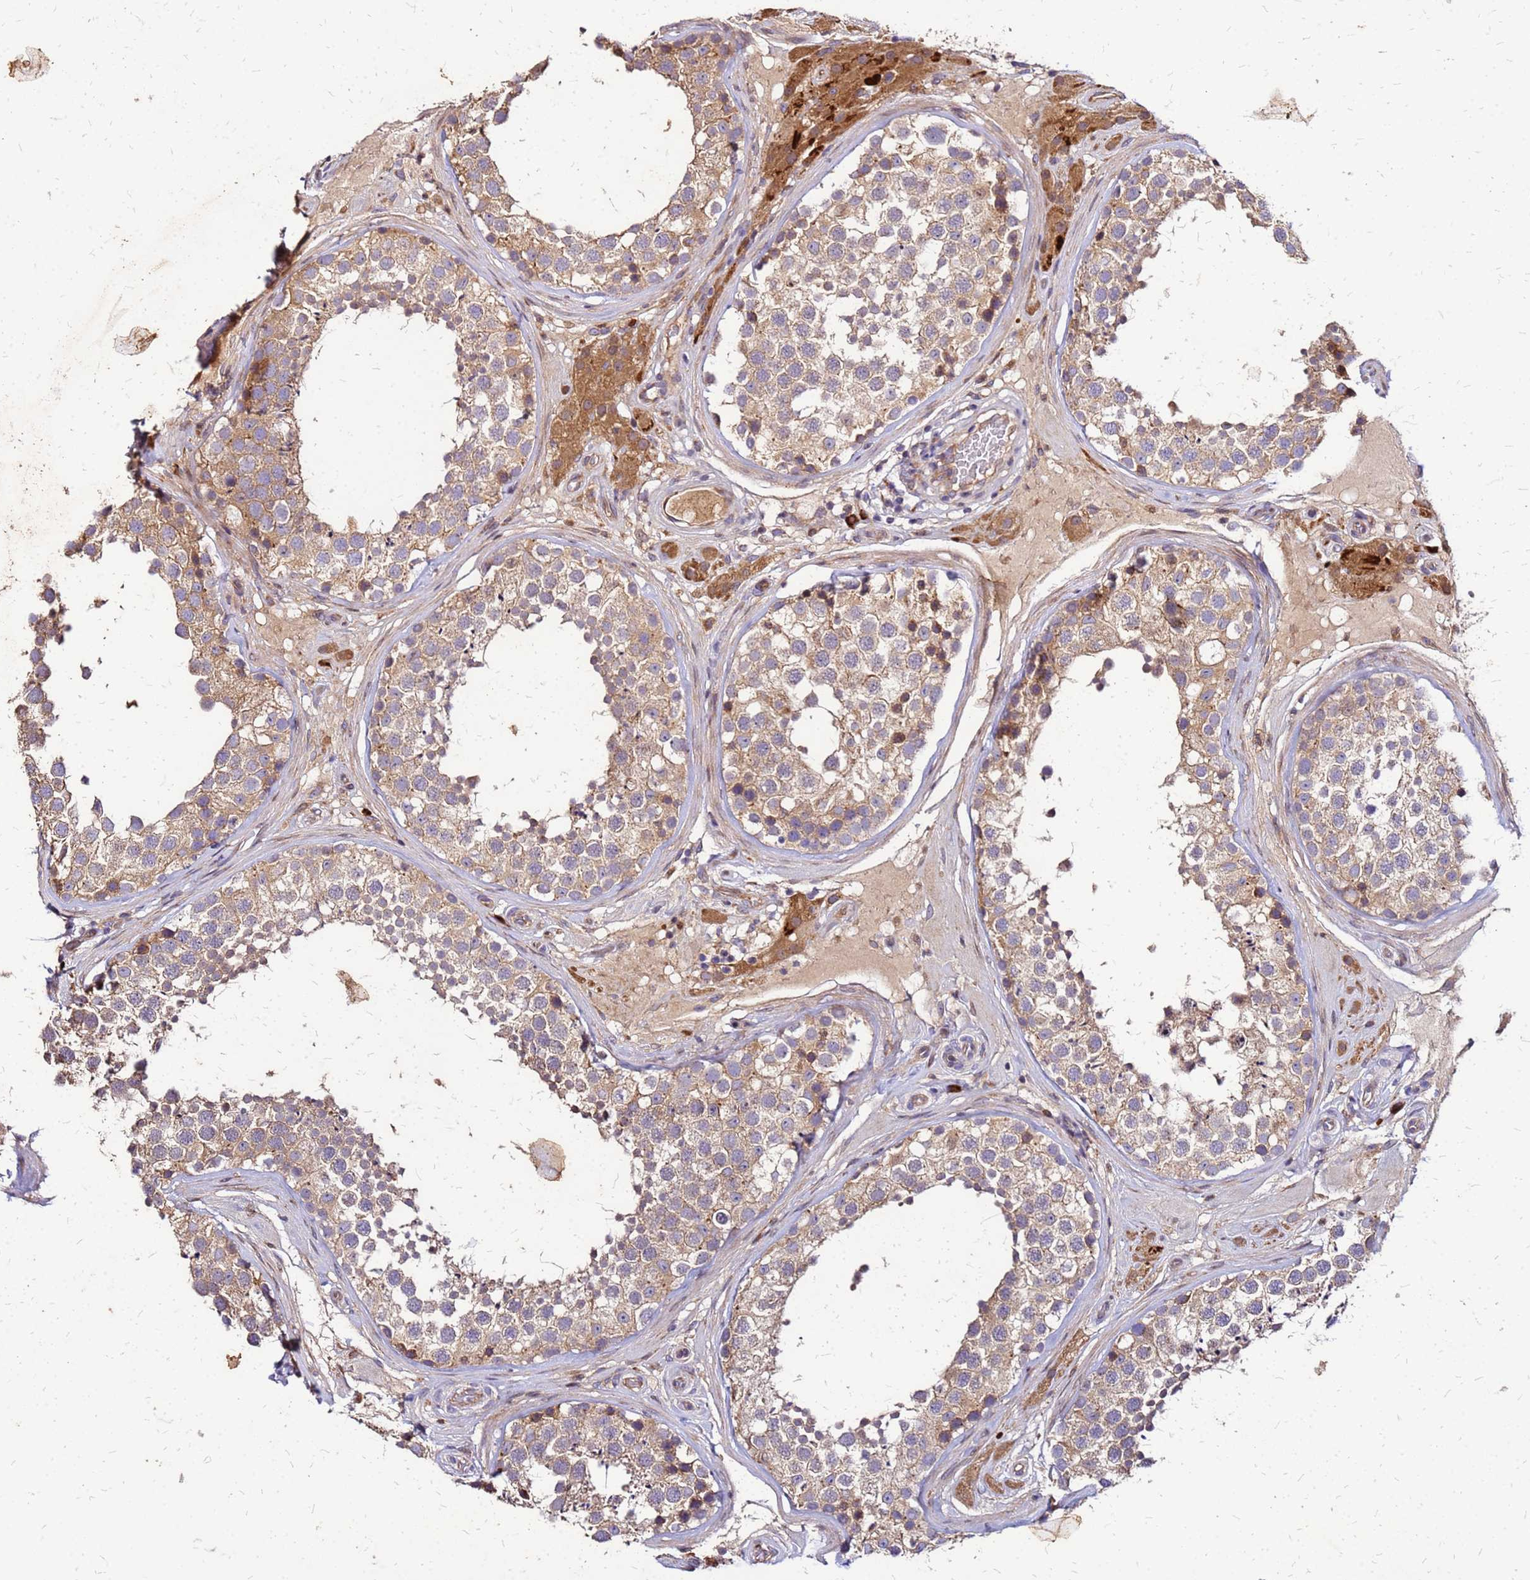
{"staining": {"intensity": "moderate", "quantity": ">75%", "location": "cytoplasmic/membranous"}, "tissue": "testis", "cell_type": "Cells in seminiferous ducts", "image_type": "normal", "snomed": [{"axis": "morphology", "description": "Normal tissue, NOS"}, {"axis": "topography", "description": "Testis"}], "caption": "Immunohistochemical staining of normal human testis displays >75% levels of moderate cytoplasmic/membranous protein expression in approximately >75% of cells in seminiferous ducts. (IHC, brightfield microscopy, high magnification).", "gene": "VMO1", "patient": {"sex": "male", "age": 26}}